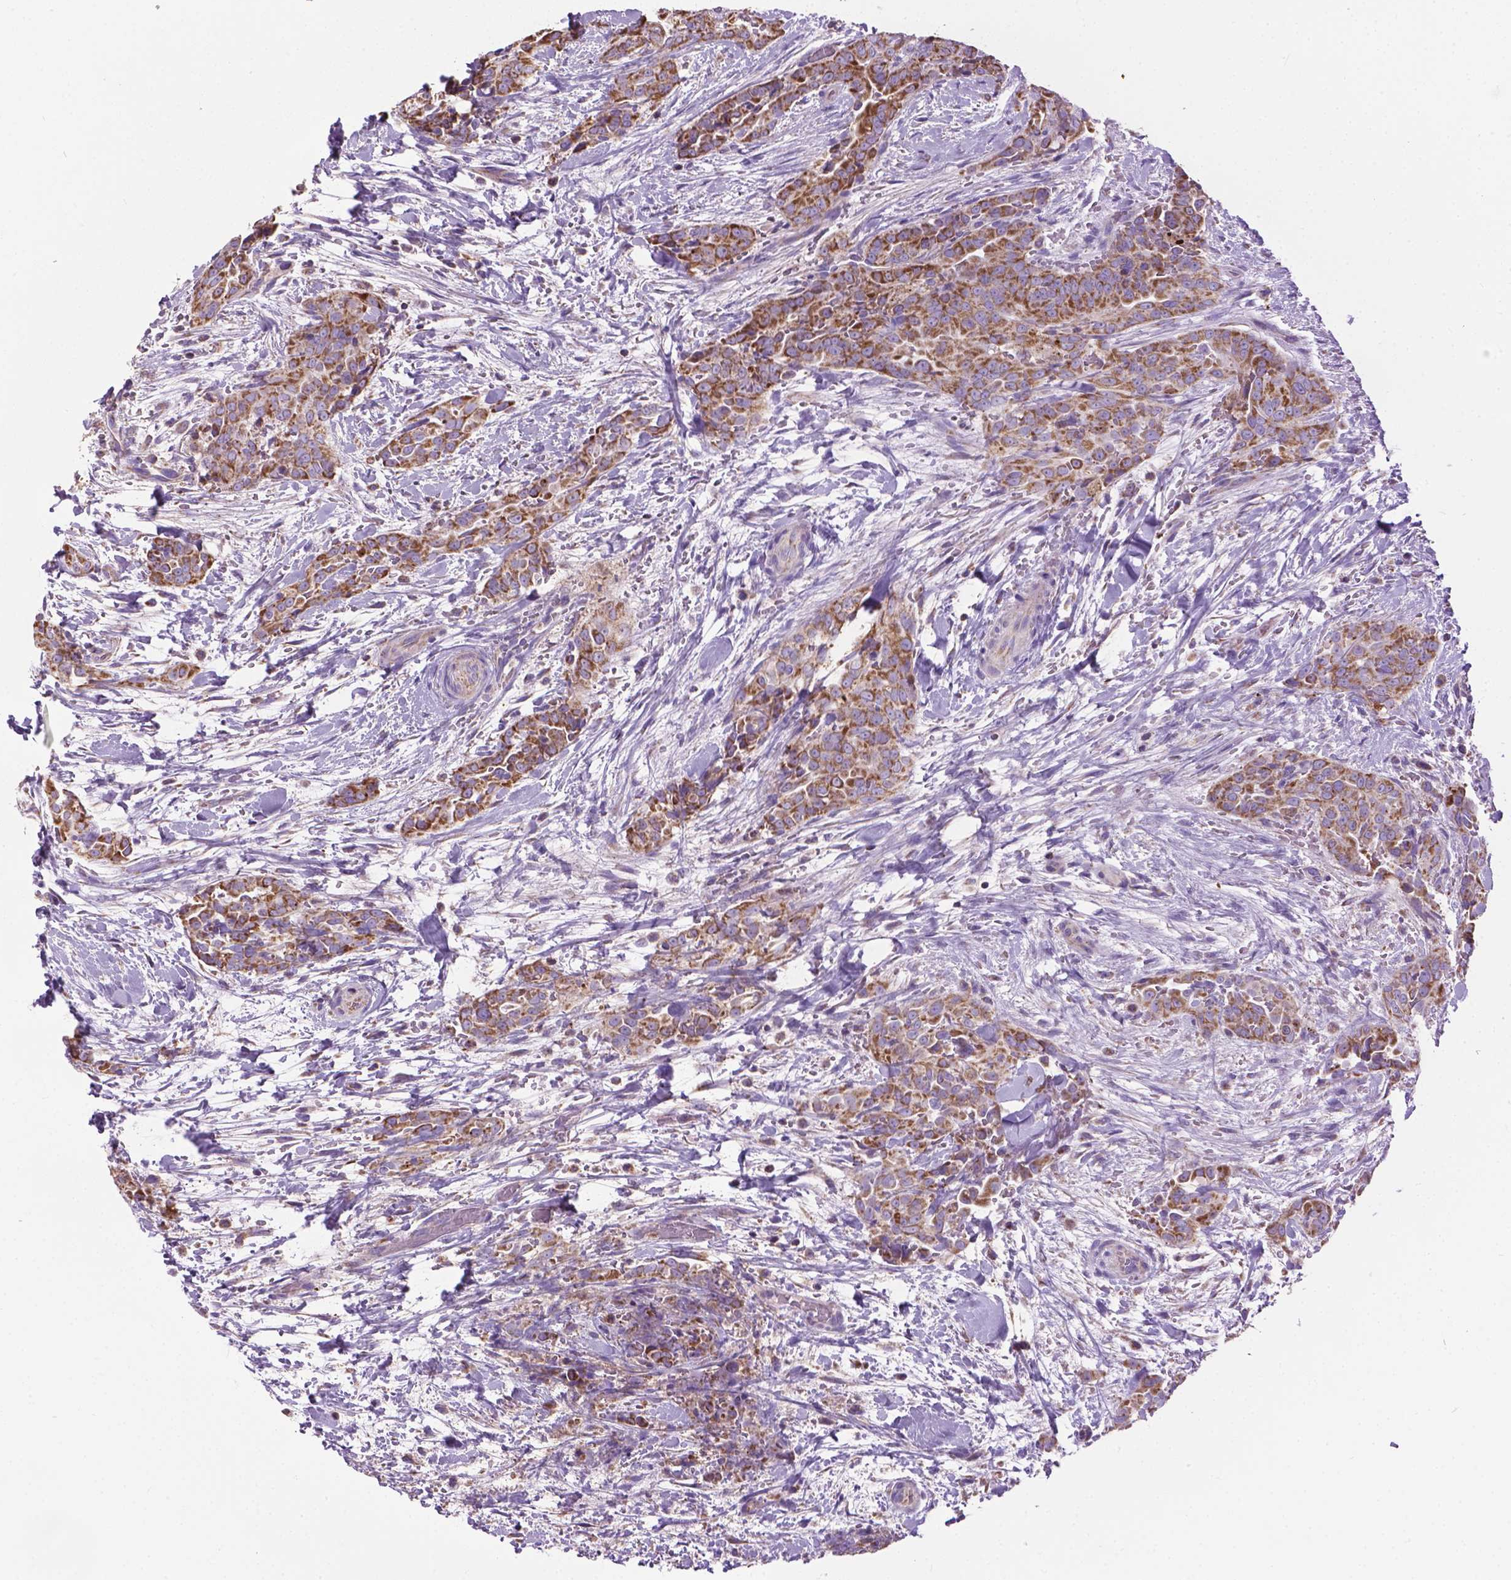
{"staining": {"intensity": "moderate", "quantity": ">75%", "location": "cytoplasmic/membranous"}, "tissue": "thyroid cancer", "cell_type": "Tumor cells", "image_type": "cancer", "snomed": [{"axis": "morphology", "description": "Papillary adenocarcinoma, NOS"}, {"axis": "topography", "description": "Thyroid gland"}], "caption": "DAB (3,3'-diaminobenzidine) immunohistochemical staining of human thyroid papillary adenocarcinoma exhibits moderate cytoplasmic/membranous protein positivity in about >75% of tumor cells.", "gene": "VDAC1", "patient": {"sex": "male", "age": 61}}